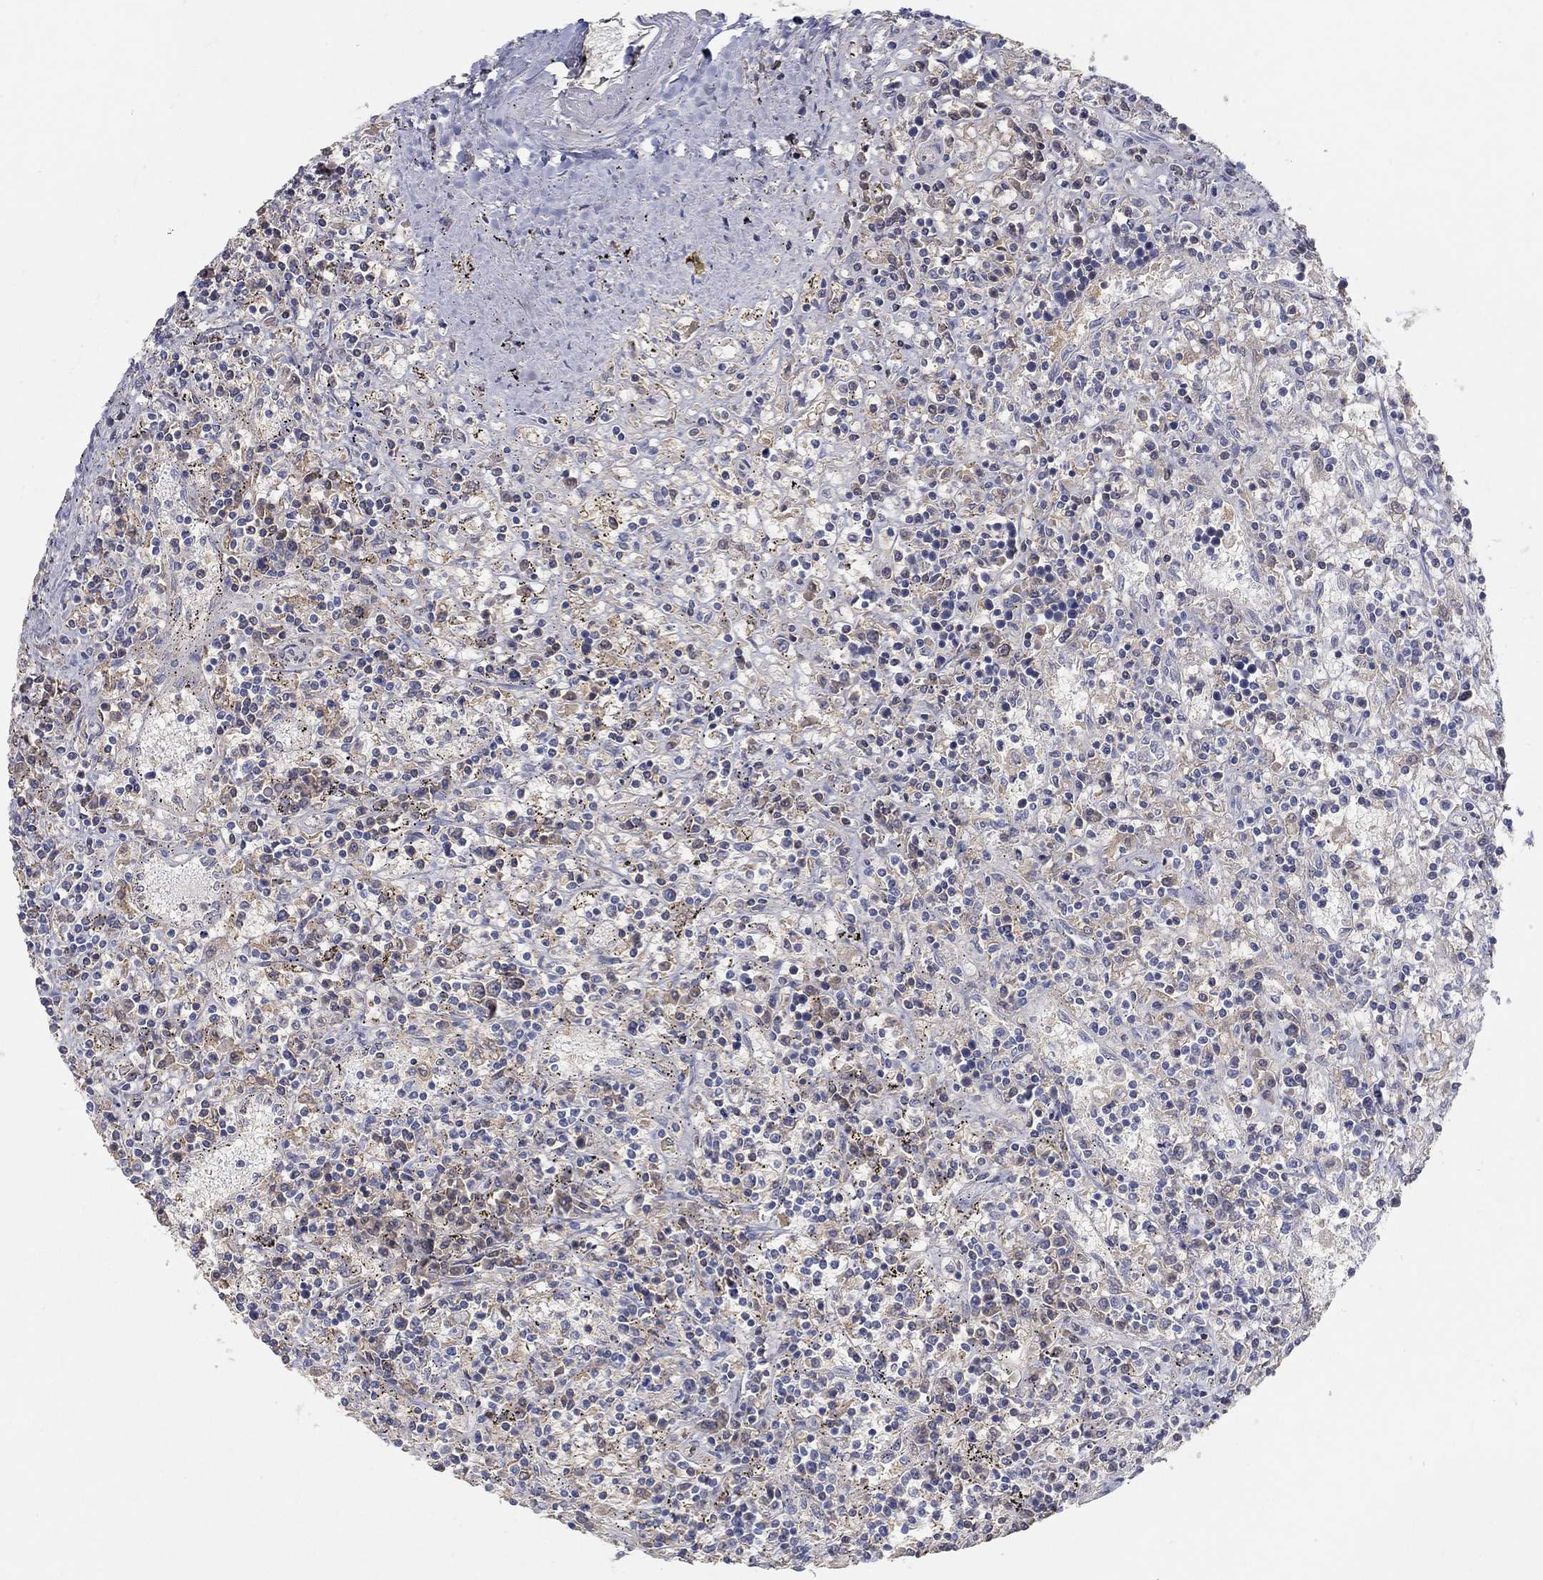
{"staining": {"intensity": "negative", "quantity": "none", "location": "none"}, "tissue": "lymphoma", "cell_type": "Tumor cells", "image_type": "cancer", "snomed": [{"axis": "morphology", "description": "Malignant lymphoma, non-Hodgkin's type, Low grade"}, {"axis": "topography", "description": "Spleen"}], "caption": "High power microscopy histopathology image of an IHC histopathology image of low-grade malignant lymphoma, non-Hodgkin's type, revealing no significant expression in tumor cells.", "gene": "FGF2", "patient": {"sex": "male", "age": 62}}